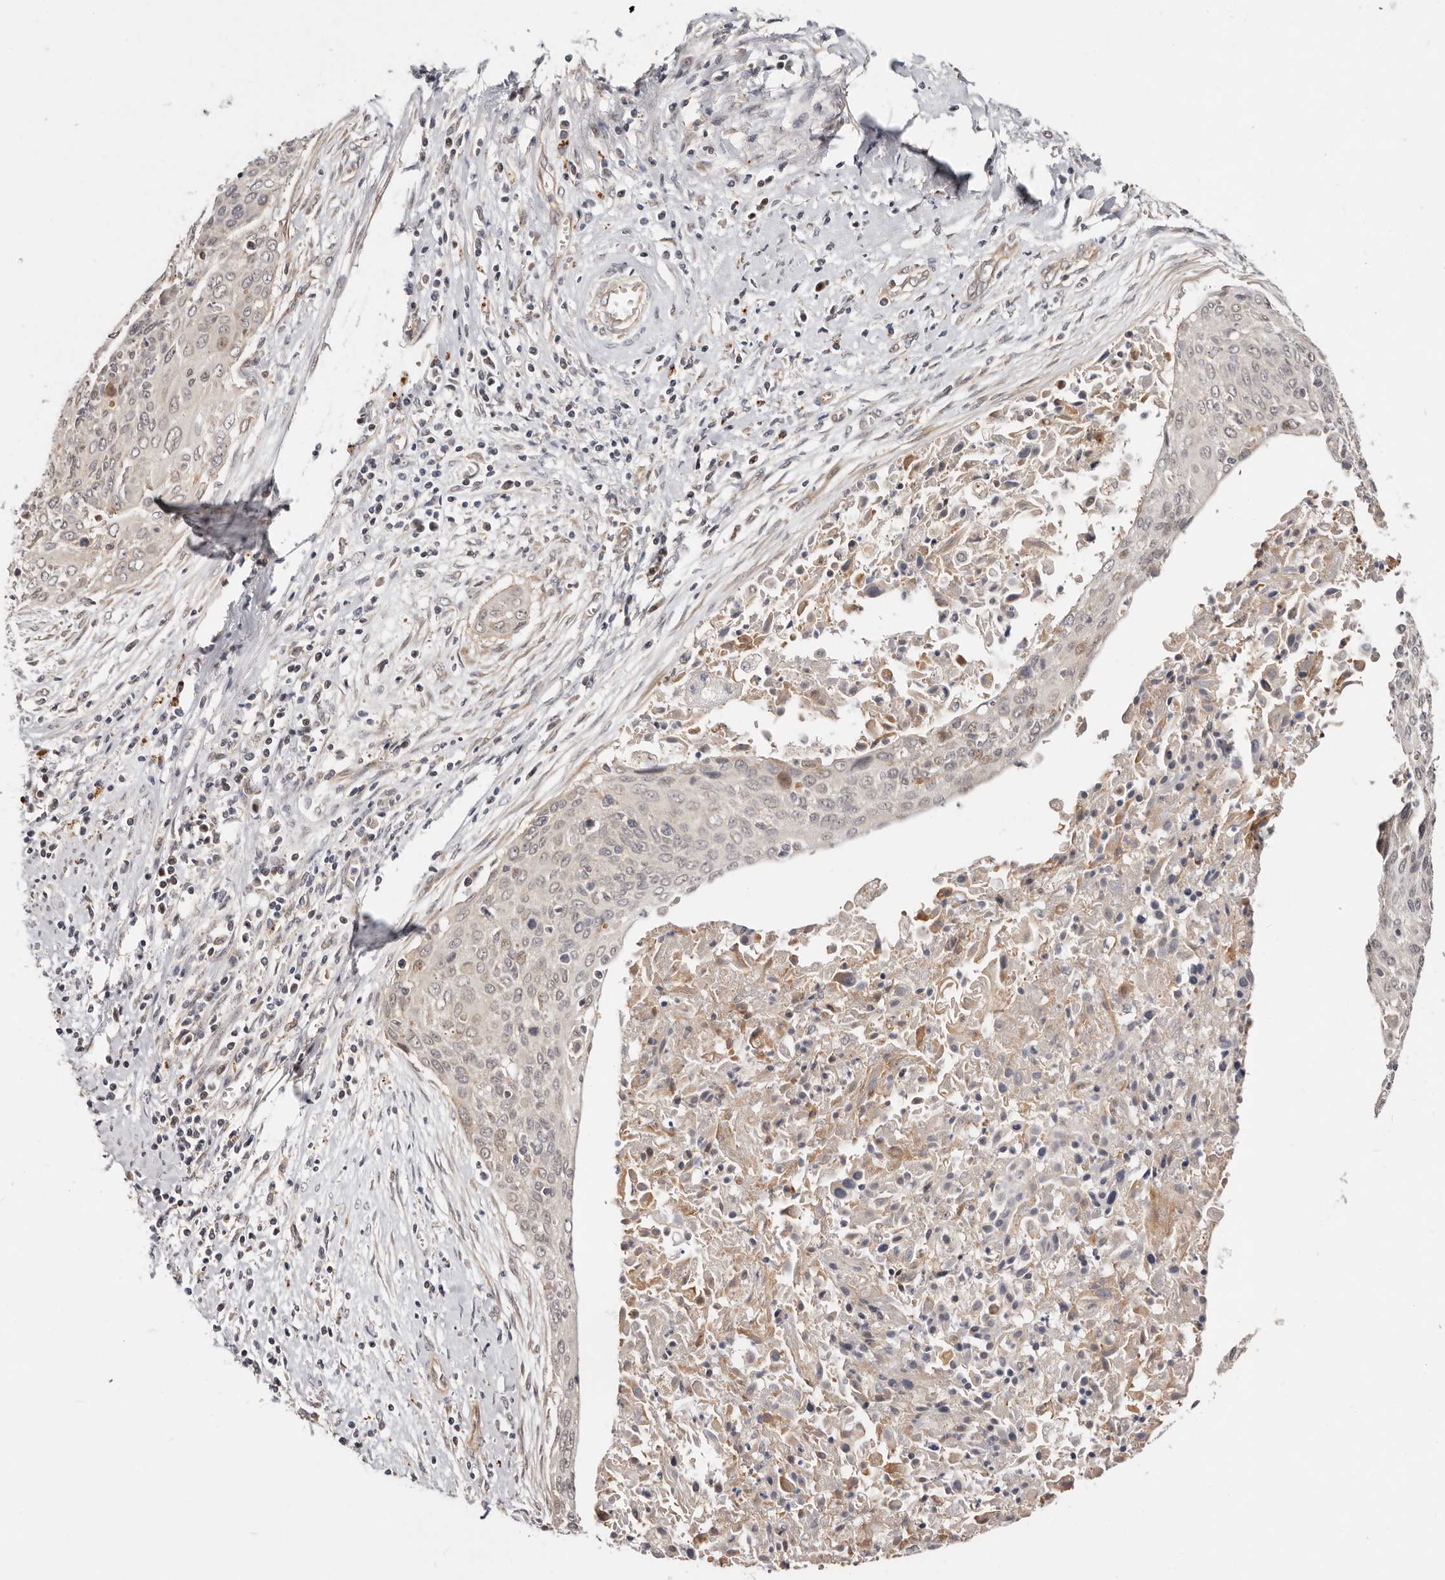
{"staining": {"intensity": "weak", "quantity": "<25%", "location": "nuclear"}, "tissue": "cervical cancer", "cell_type": "Tumor cells", "image_type": "cancer", "snomed": [{"axis": "morphology", "description": "Squamous cell carcinoma, NOS"}, {"axis": "topography", "description": "Cervix"}], "caption": "Immunohistochemical staining of cervical cancer (squamous cell carcinoma) demonstrates no significant positivity in tumor cells.", "gene": "USP33", "patient": {"sex": "female", "age": 55}}